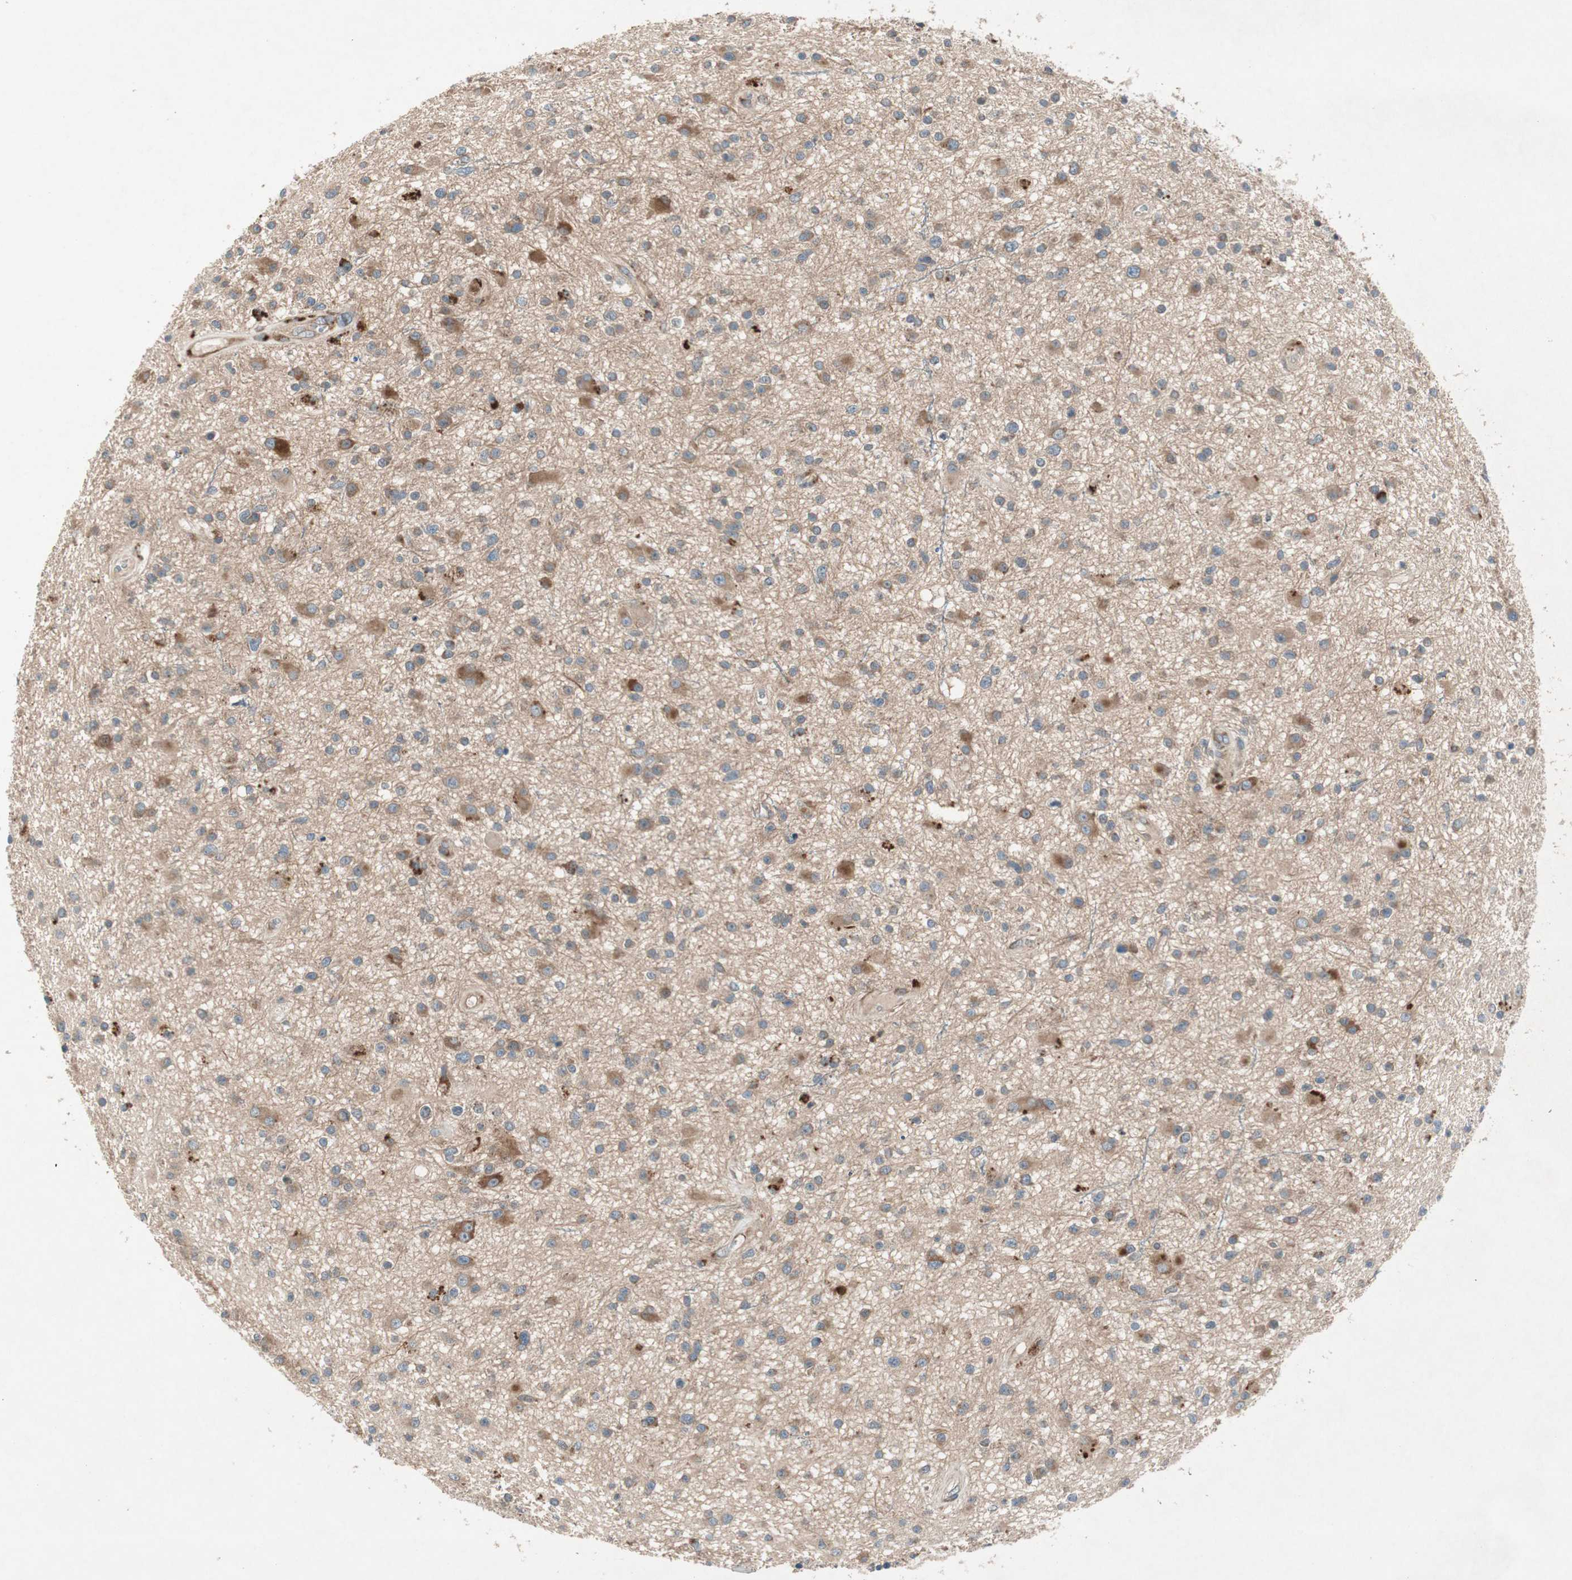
{"staining": {"intensity": "moderate", "quantity": ">75%", "location": "cytoplasmic/membranous"}, "tissue": "glioma", "cell_type": "Tumor cells", "image_type": "cancer", "snomed": [{"axis": "morphology", "description": "Glioma, malignant, High grade"}, {"axis": "topography", "description": "Brain"}], "caption": "Moderate cytoplasmic/membranous protein expression is identified in about >75% of tumor cells in malignant glioma (high-grade). The staining was performed using DAB to visualize the protein expression in brown, while the nuclei were stained in blue with hematoxylin (Magnification: 20x).", "gene": "APOO", "patient": {"sex": "male", "age": 33}}